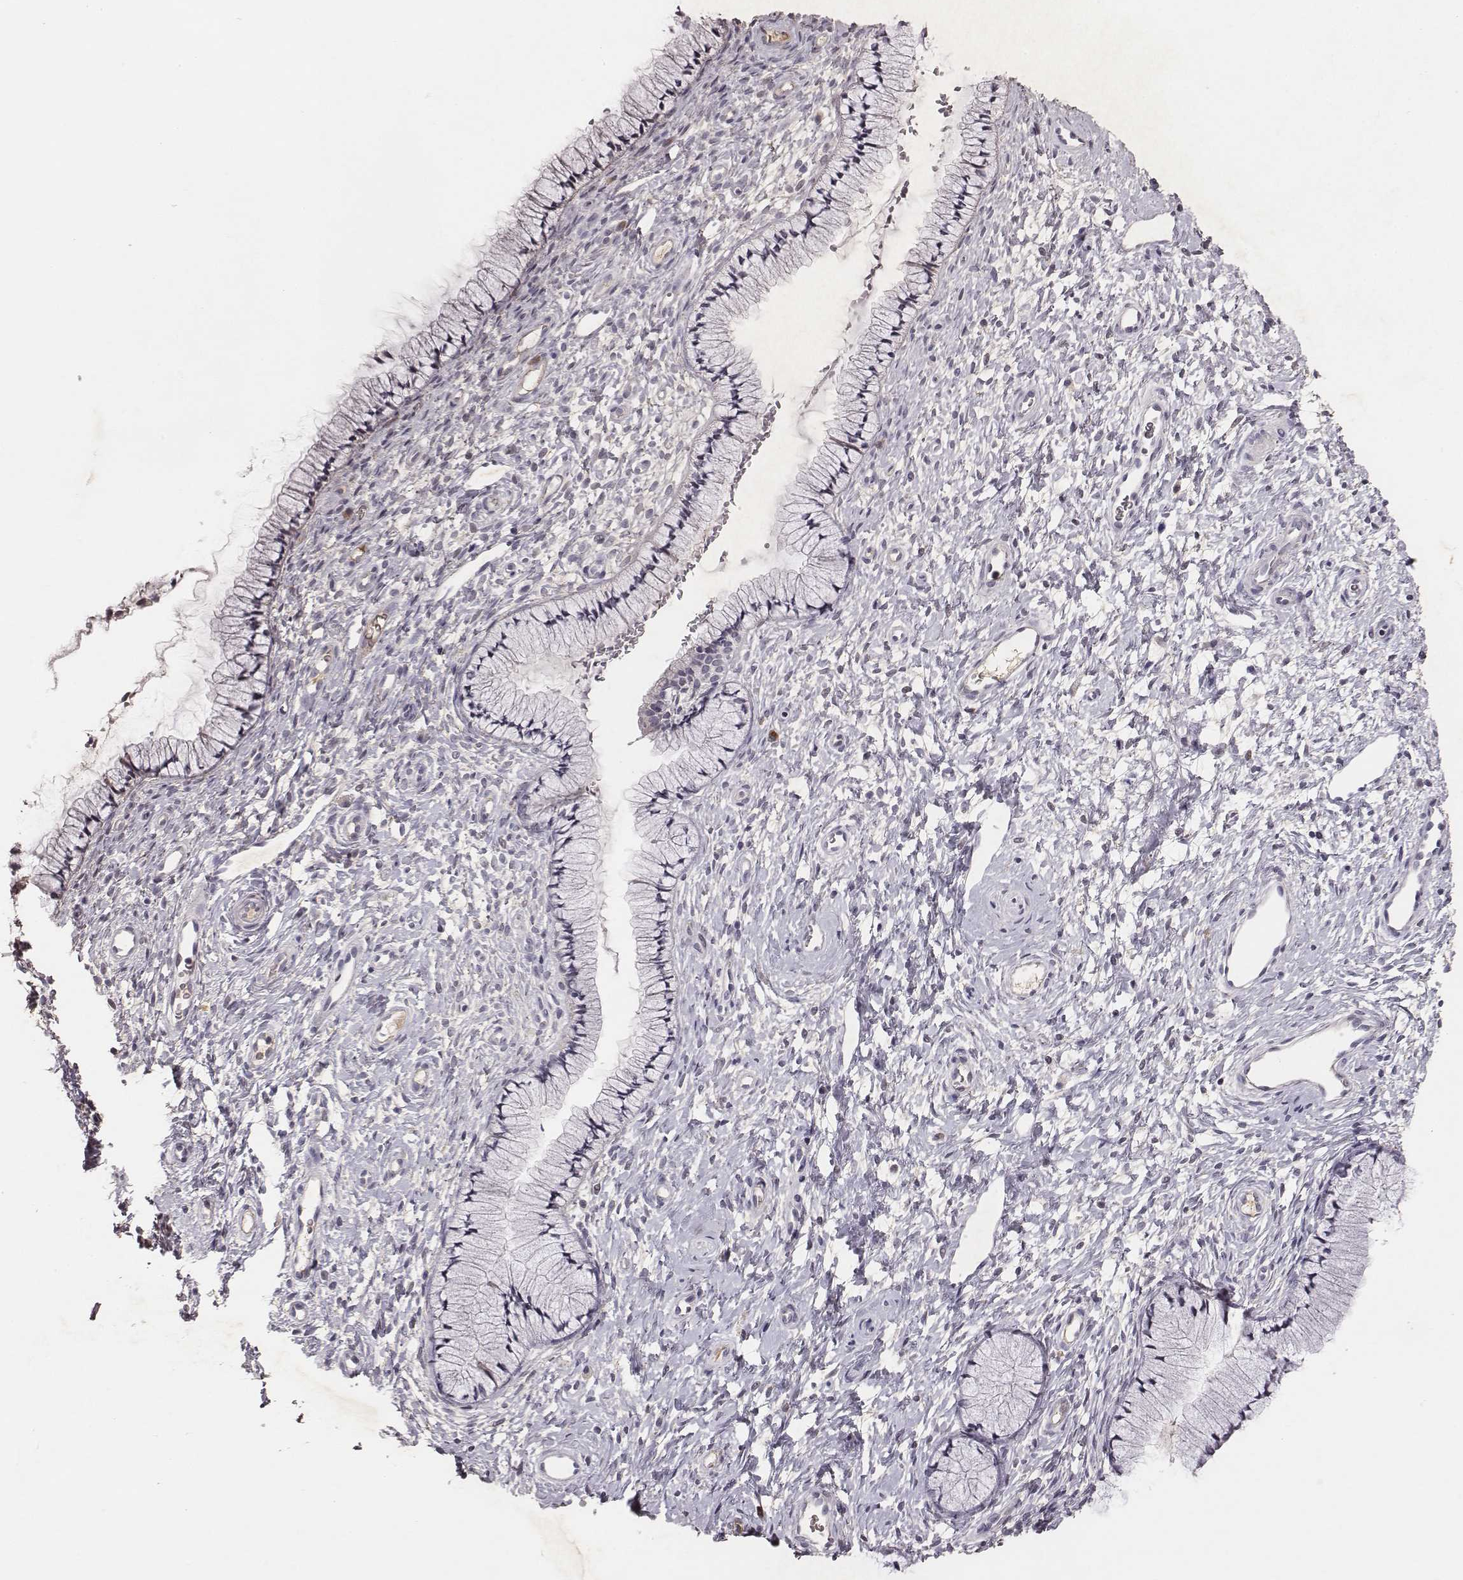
{"staining": {"intensity": "negative", "quantity": "none", "location": "none"}, "tissue": "cervix", "cell_type": "Glandular cells", "image_type": "normal", "snomed": [{"axis": "morphology", "description": "Normal tissue, NOS"}, {"axis": "topography", "description": "Cervix"}], "caption": "Protein analysis of normal cervix displays no significant positivity in glandular cells.", "gene": "SLC22A6", "patient": {"sex": "female", "age": 36}}